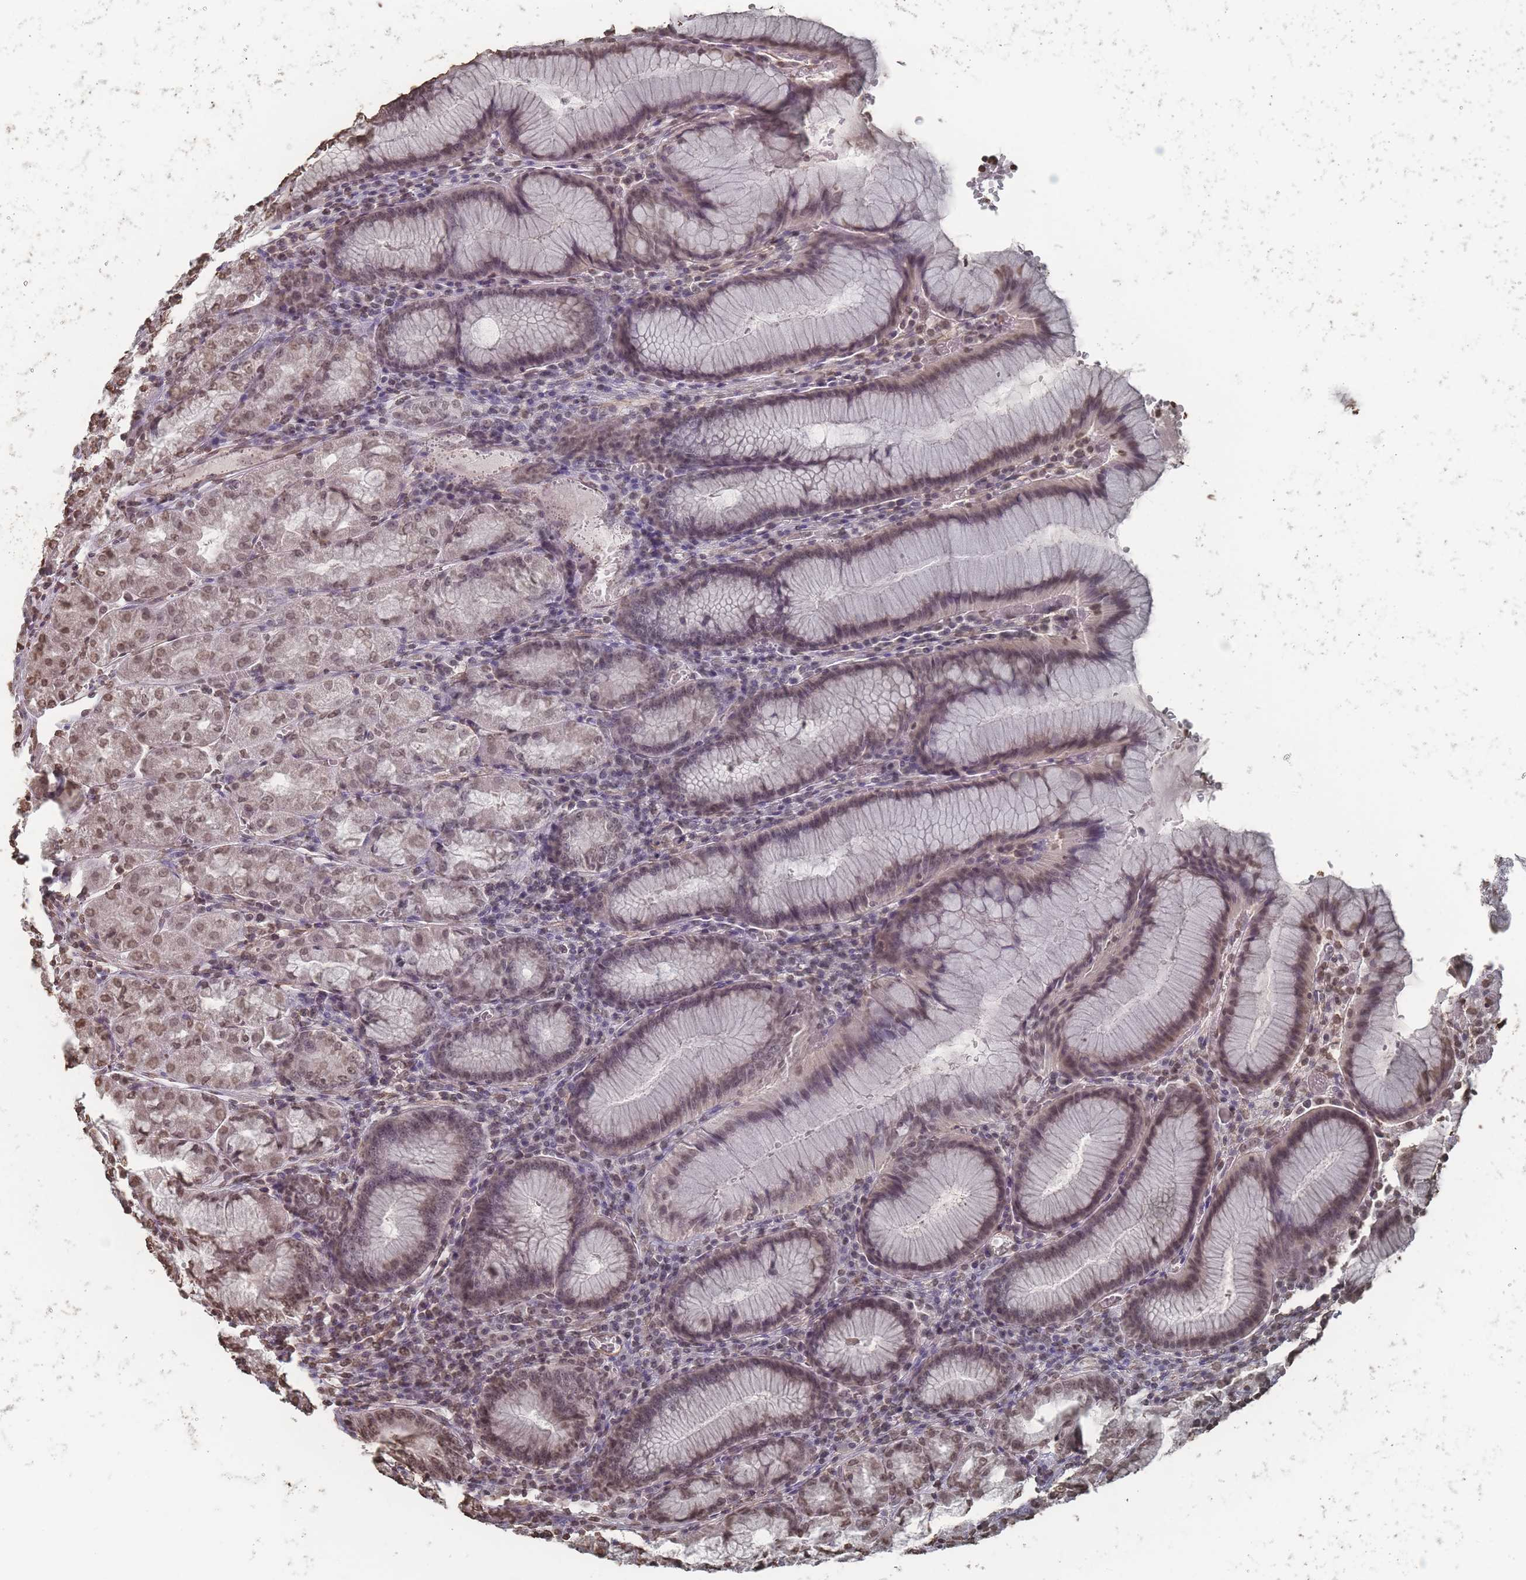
{"staining": {"intensity": "weak", "quantity": "25%-75%", "location": "nuclear"}, "tissue": "stomach", "cell_type": "Glandular cells", "image_type": "normal", "snomed": [{"axis": "morphology", "description": "Normal tissue, NOS"}, {"axis": "topography", "description": "Stomach"}], "caption": "High-magnification brightfield microscopy of benign stomach stained with DAB (brown) and counterstained with hematoxylin (blue). glandular cells exhibit weak nuclear expression is appreciated in about25%-75% of cells.", "gene": "PLEKHG5", "patient": {"sex": "male", "age": 55}}